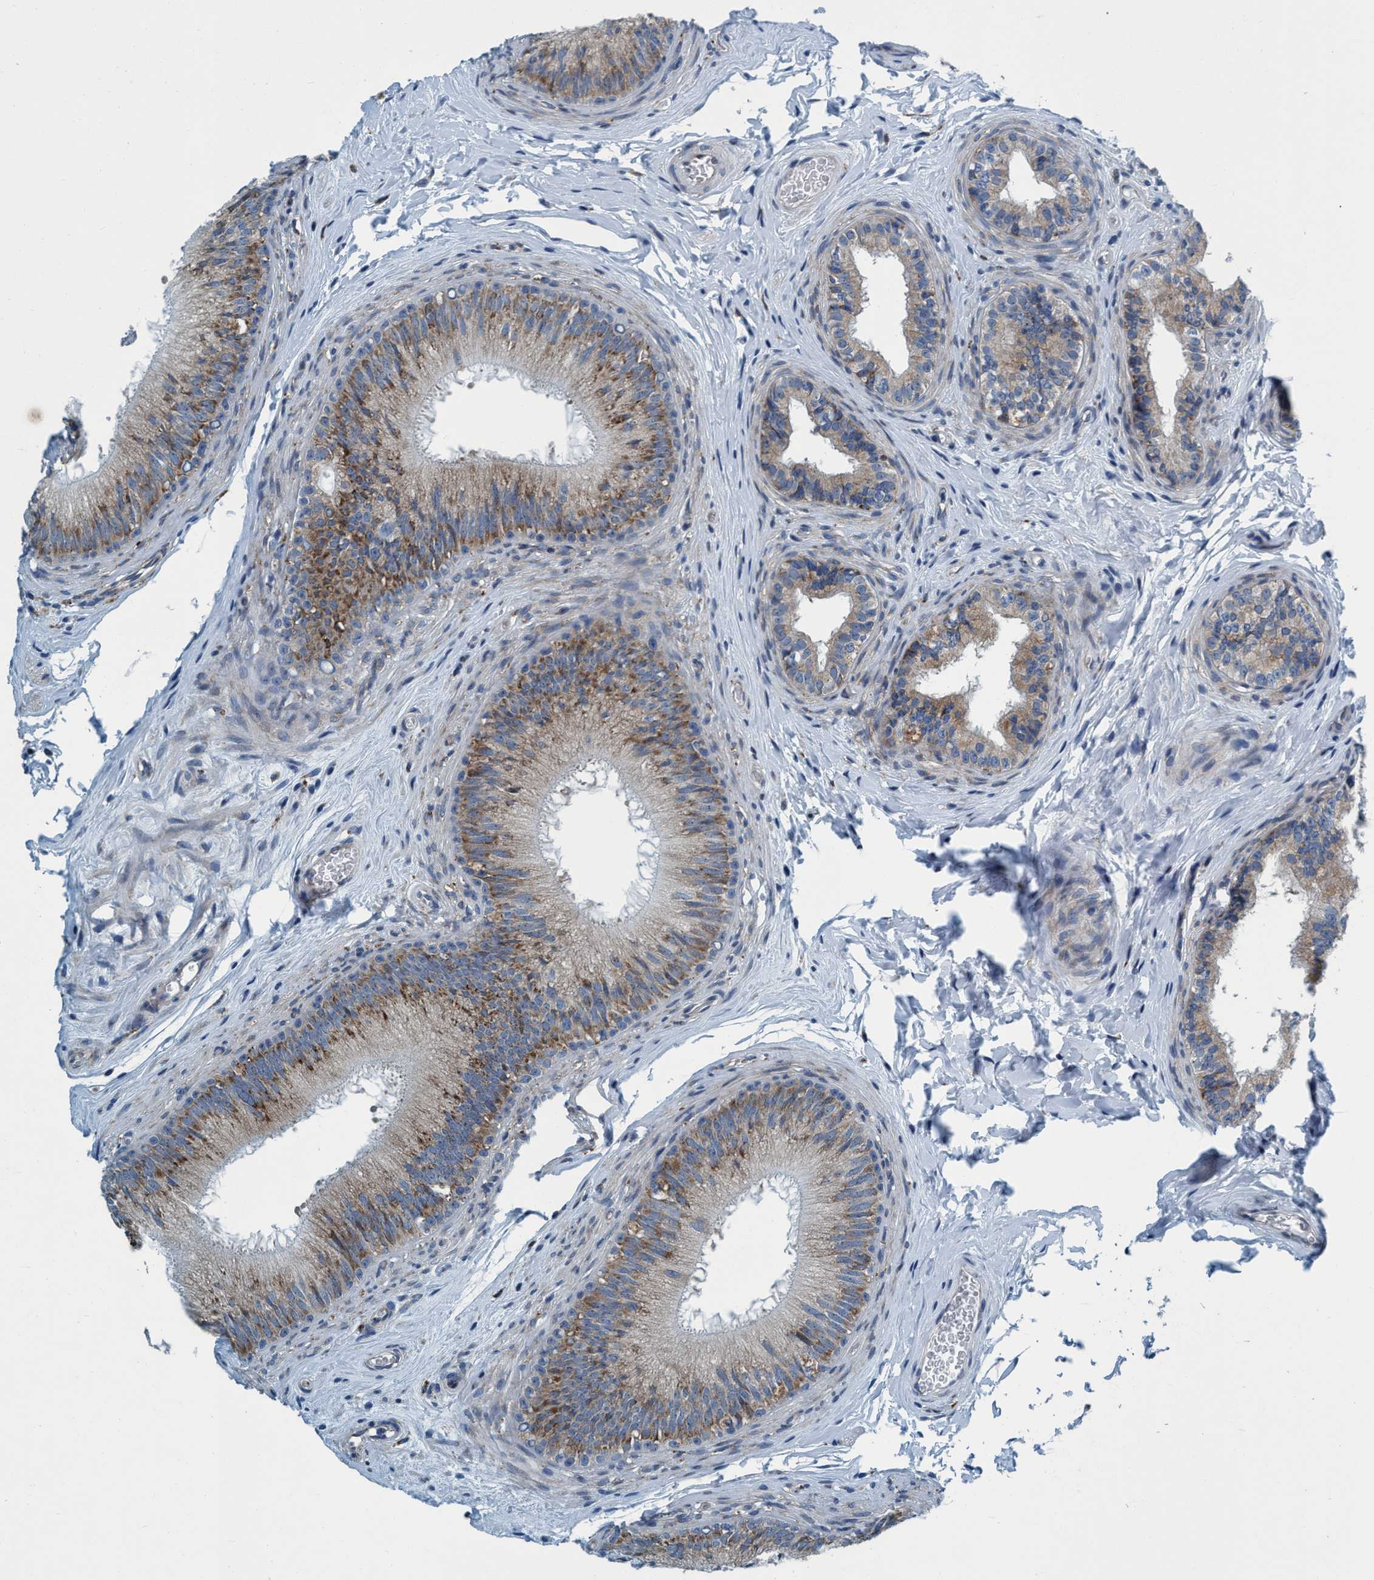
{"staining": {"intensity": "moderate", "quantity": "25%-75%", "location": "cytoplasmic/membranous"}, "tissue": "epididymis", "cell_type": "Glandular cells", "image_type": "normal", "snomed": [{"axis": "morphology", "description": "Normal tissue, NOS"}, {"axis": "topography", "description": "Testis"}, {"axis": "topography", "description": "Epididymis"}], "caption": "There is medium levels of moderate cytoplasmic/membranous expression in glandular cells of normal epididymis, as demonstrated by immunohistochemical staining (brown color).", "gene": "ARMC9", "patient": {"sex": "male", "age": 36}}